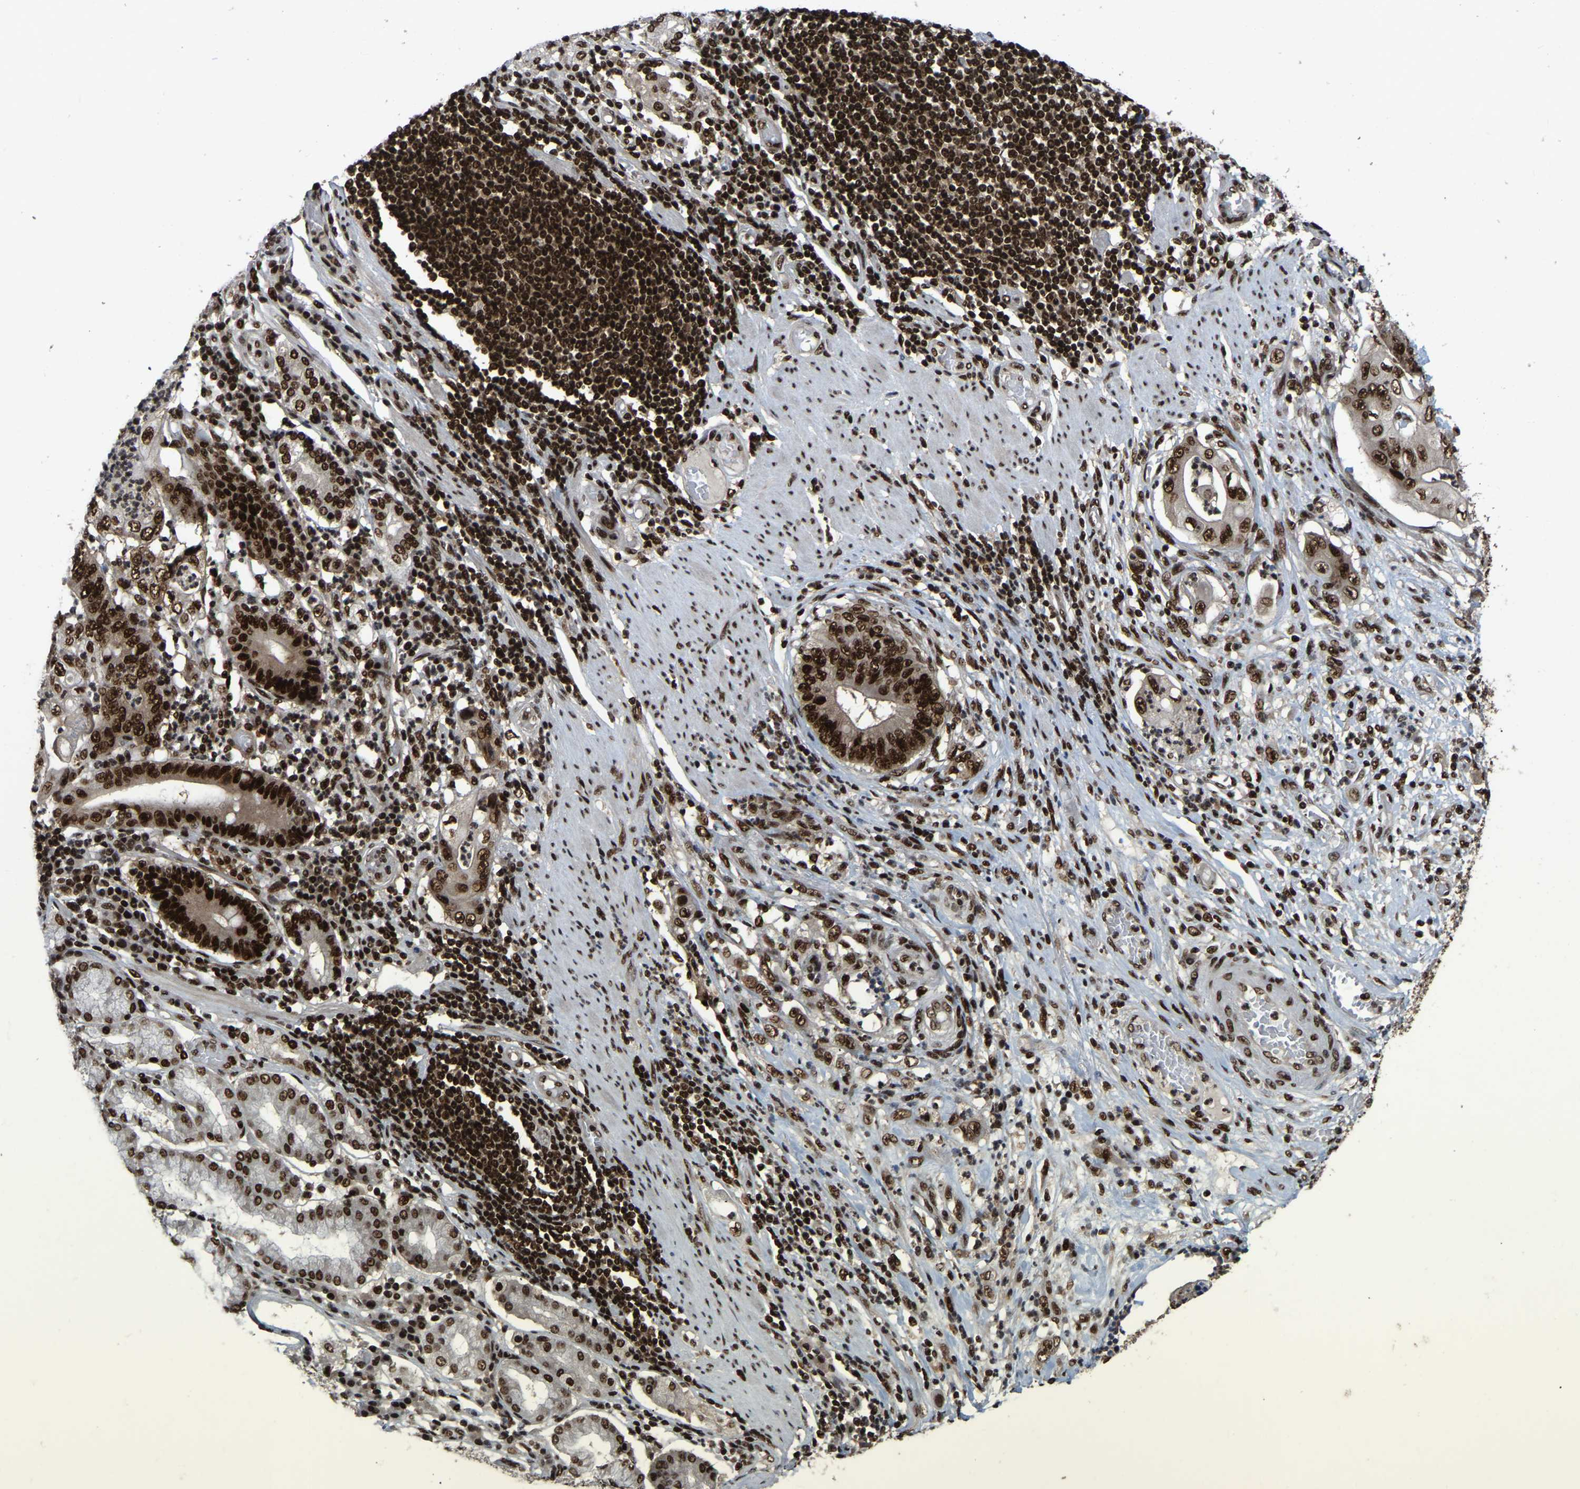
{"staining": {"intensity": "strong", "quantity": ">75%", "location": "nuclear"}, "tissue": "stomach cancer", "cell_type": "Tumor cells", "image_type": "cancer", "snomed": [{"axis": "morphology", "description": "Adenocarcinoma, NOS"}, {"axis": "topography", "description": "Stomach"}], "caption": "Protein analysis of stomach cancer (adenocarcinoma) tissue demonstrates strong nuclear expression in approximately >75% of tumor cells.", "gene": "TBL1XR1", "patient": {"sex": "female", "age": 73}}